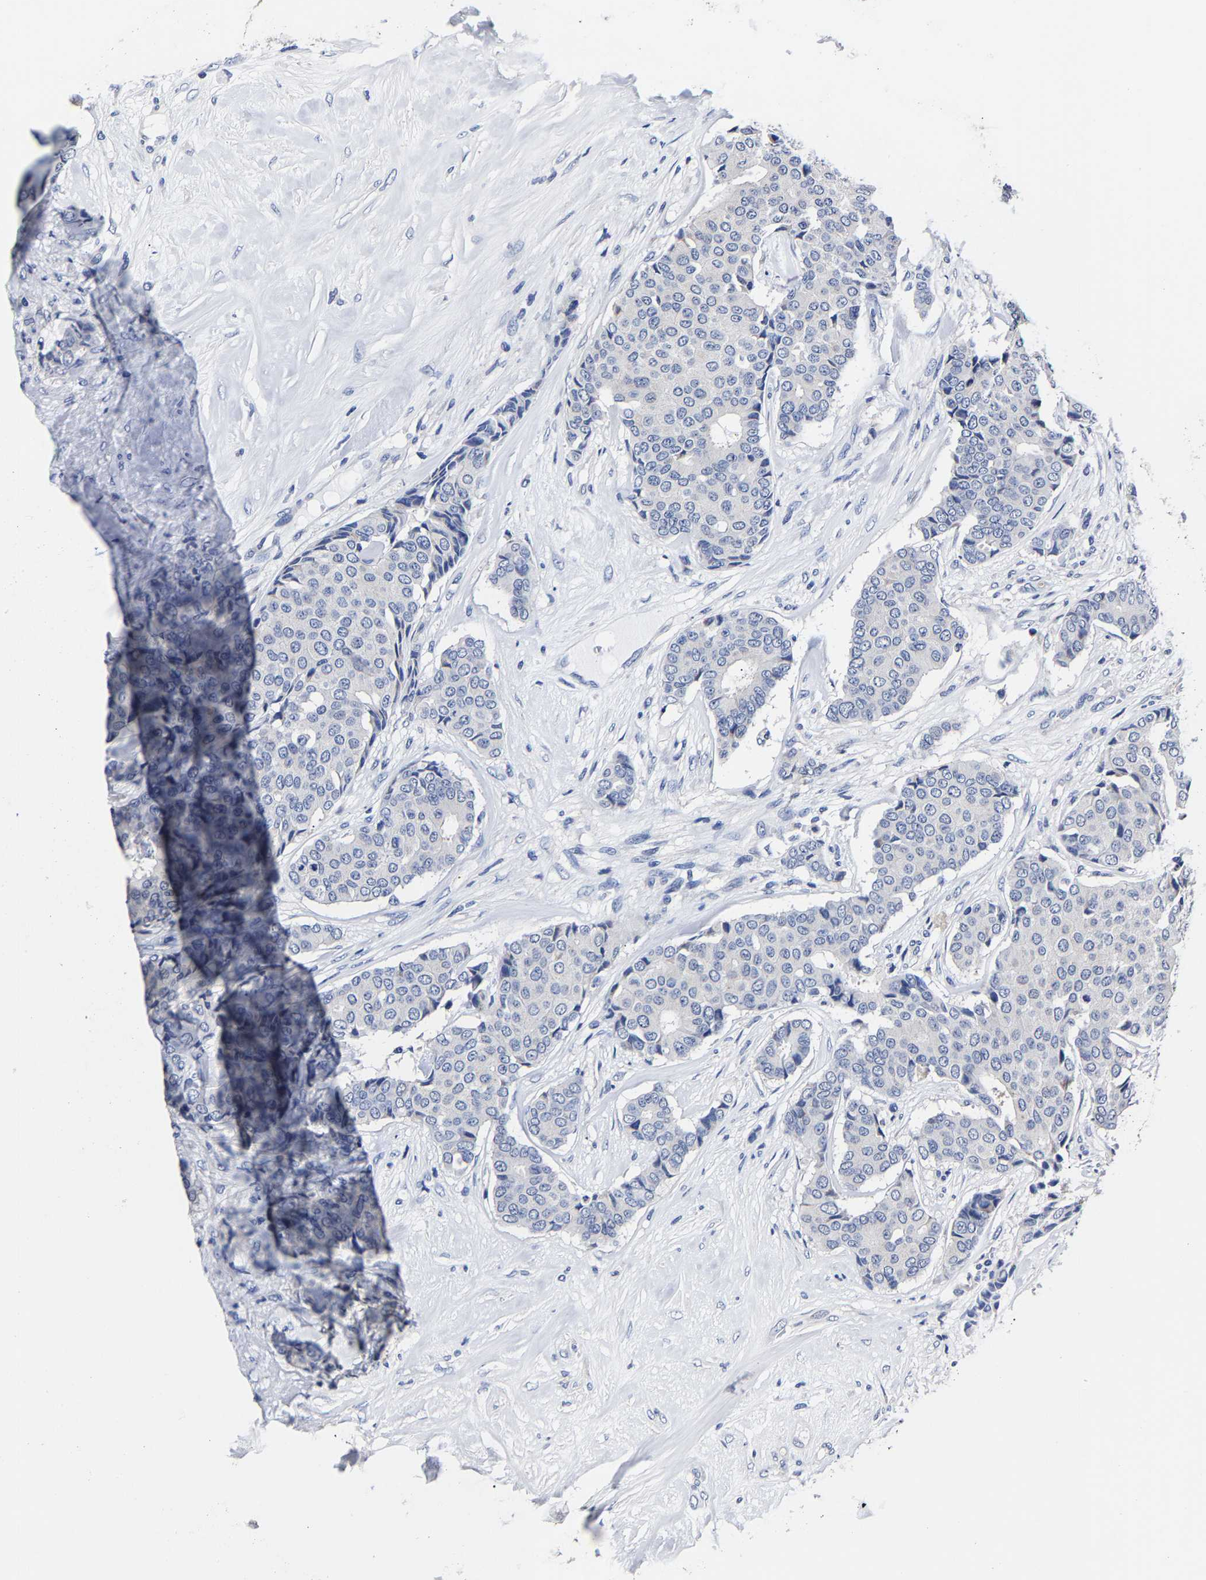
{"staining": {"intensity": "negative", "quantity": "none", "location": "none"}, "tissue": "breast cancer", "cell_type": "Tumor cells", "image_type": "cancer", "snomed": [{"axis": "morphology", "description": "Duct carcinoma"}, {"axis": "topography", "description": "Breast"}], "caption": "Human invasive ductal carcinoma (breast) stained for a protein using immunohistochemistry (IHC) displays no expression in tumor cells.", "gene": "AKAP4", "patient": {"sex": "female", "age": 75}}